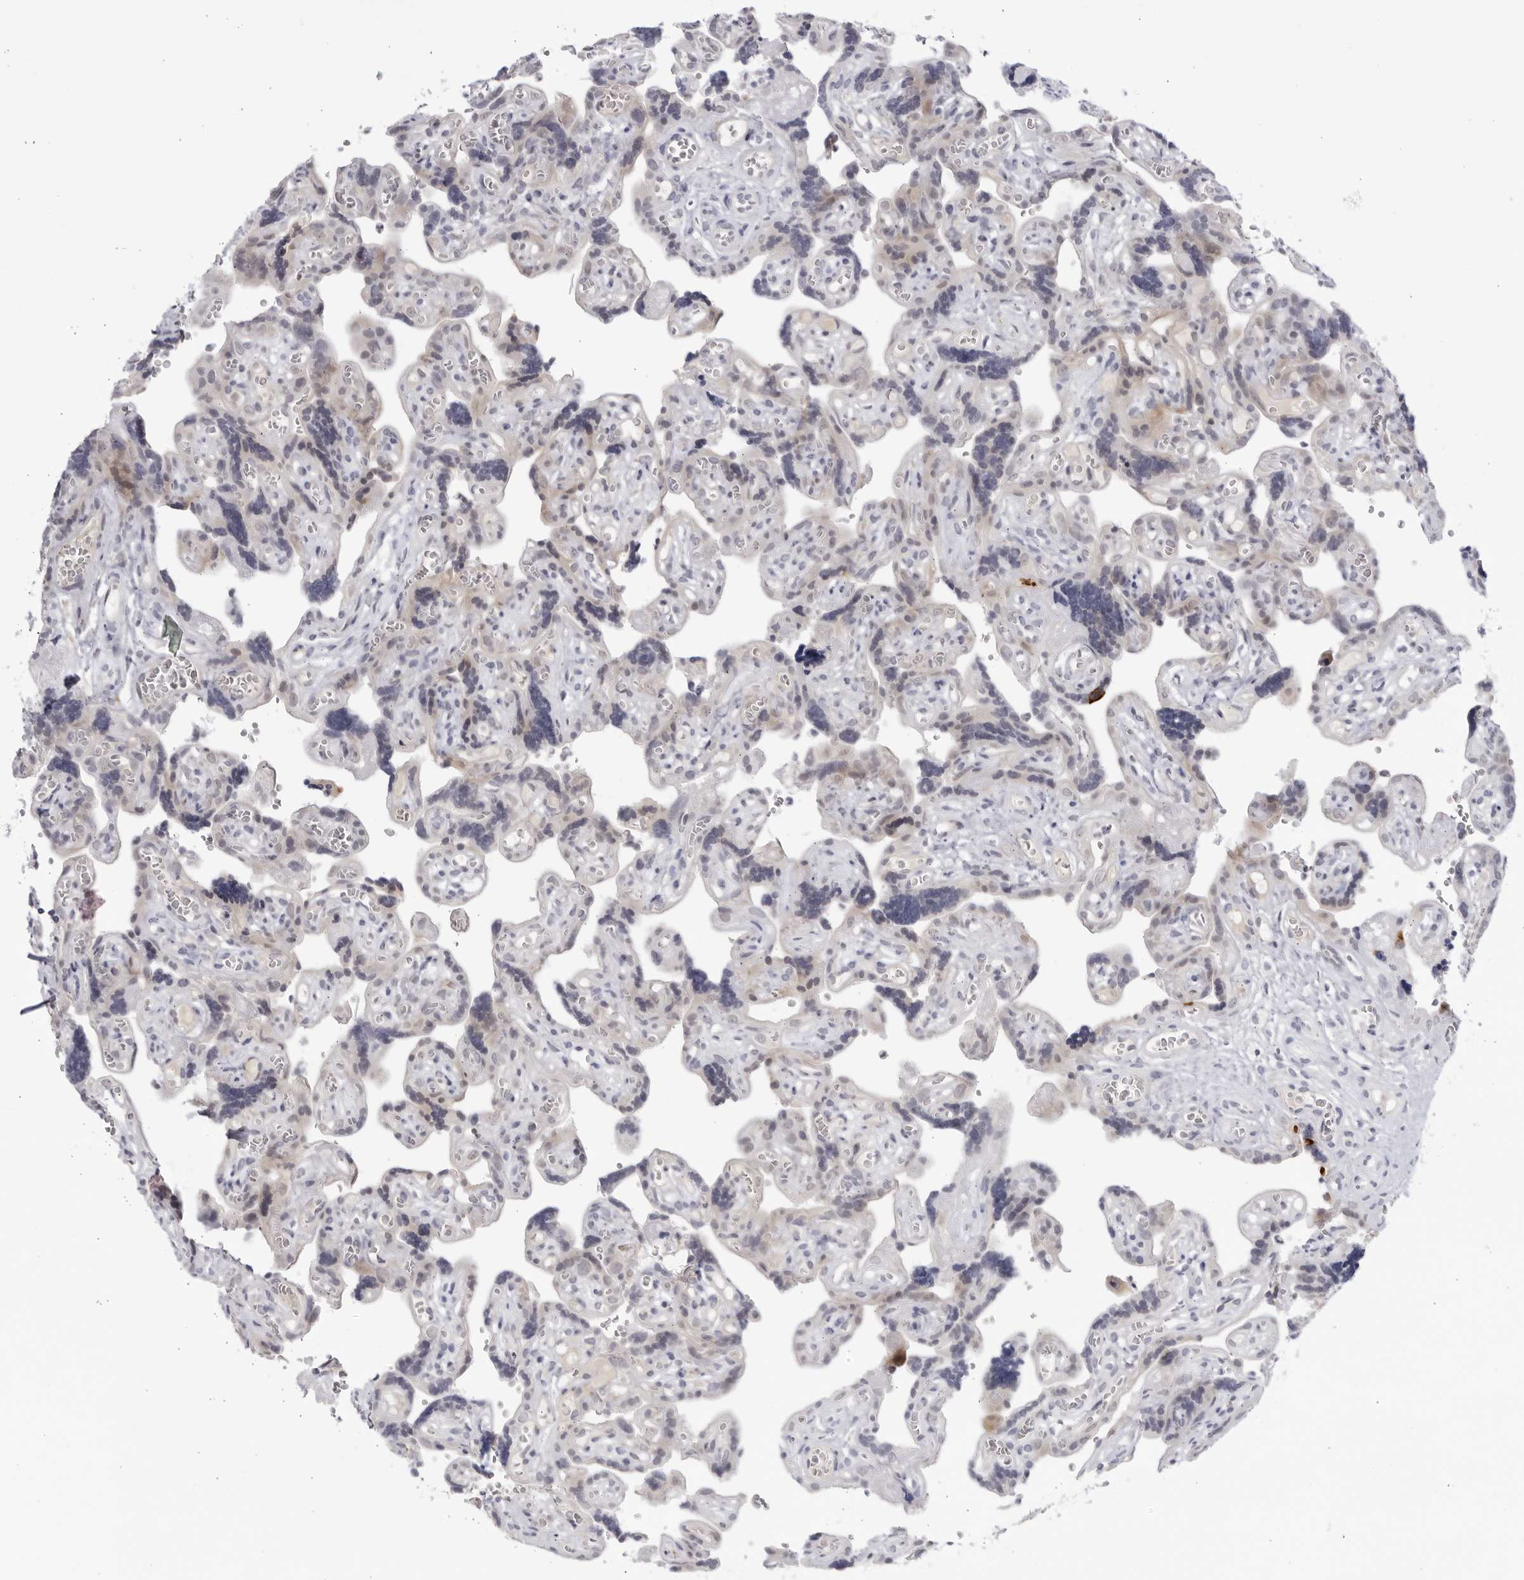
{"staining": {"intensity": "negative", "quantity": "none", "location": "none"}, "tissue": "placenta", "cell_type": "Decidual cells", "image_type": "normal", "snomed": [{"axis": "morphology", "description": "Normal tissue, NOS"}, {"axis": "topography", "description": "Placenta"}], "caption": "Decidual cells show no significant positivity in benign placenta. (DAB immunohistochemistry (IHC), high magnification).", "gene": "CNBD1", "patient": {"sex": "female", "age": 30}}